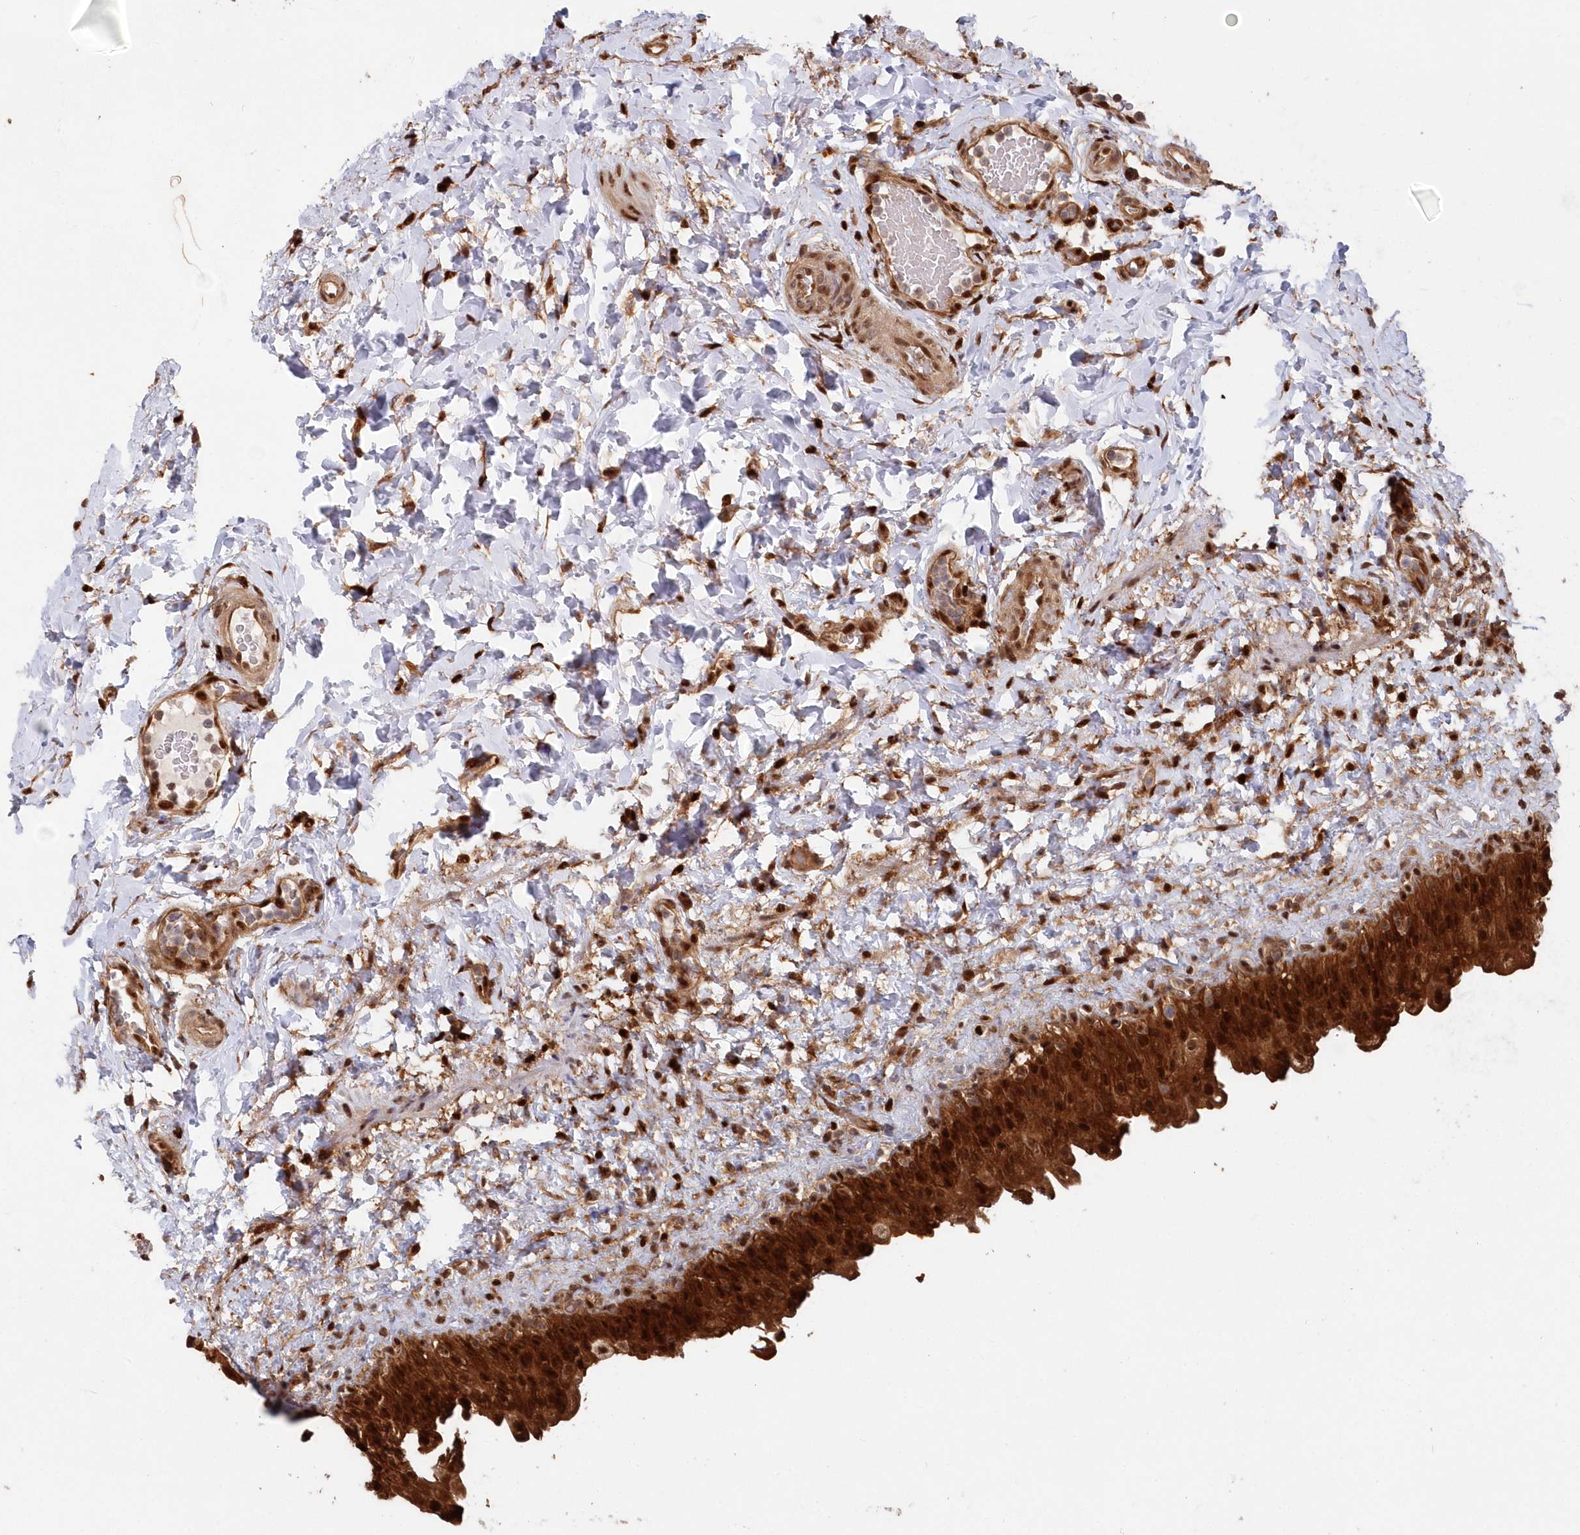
{"staining": {"intensity": "strong", "quantity": ">75%", "location": "cytoplasmic/membranous,nuclear"}, "tissue": "urinary bladder", "cell_type": "Urothelial cells", "image_type": "normal", "snomed": [{"axis": "morphology", "description": "Normal tissue, NOS"}, {"axis": "topography", "description": "Urinary bladder"}], "caption": "Immunohistochemical staining of benign human urinary bladder displays strong cytoplasmic/membranous,nuclear protein staining in about >75% of urothelial cells. (brown staining indicates protein expression, while blue staining denotes nuclei).", "gene": "ABHD14B", "patient": {"sex": "female", "age": 27}}